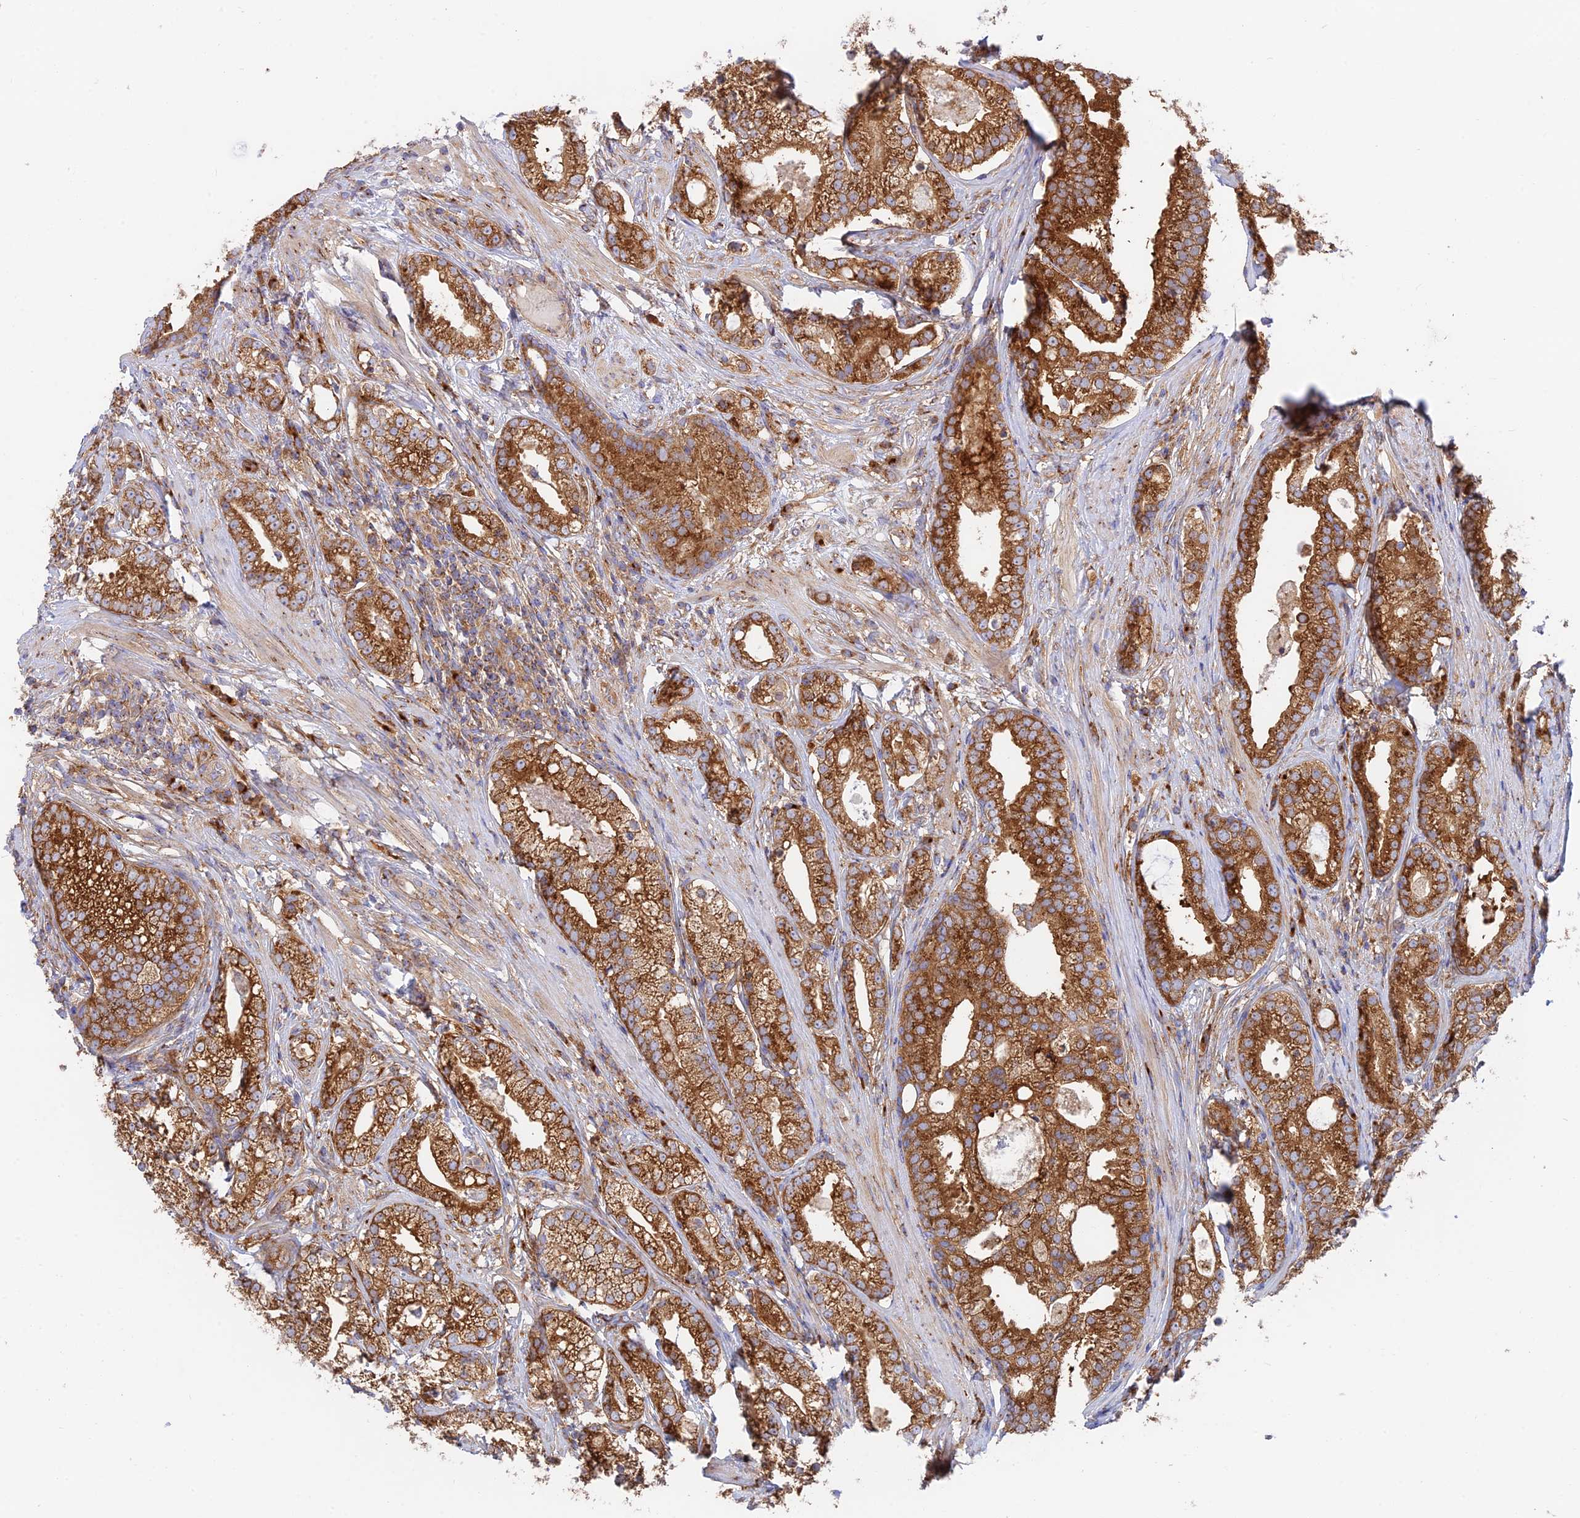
{"staining": {"intensity": "strong", "quantity": ">75%", "location": "cytoplasmic/membranous"}, "tissue": "prostate cancer", "cell_type": "Tumor cells", "image_type": "cancer", "snomed": [{"axis": "morphology", "description": "Adenocarcinoma, High grade"}, {"axis": "topography", "description": "Prostate"}], "caption": "Immunohistochemistry (IHC) of prostate adenocarcinoma (high-grade) exhibits high levels of strong cytoplasmic/membranous expression in approximately >75% of tumor cells. The protein is shown in brown color, while the nuclei are stained blue.", "gene": "GOLGA3", "patient": {"sex": "male", "age": 69}}